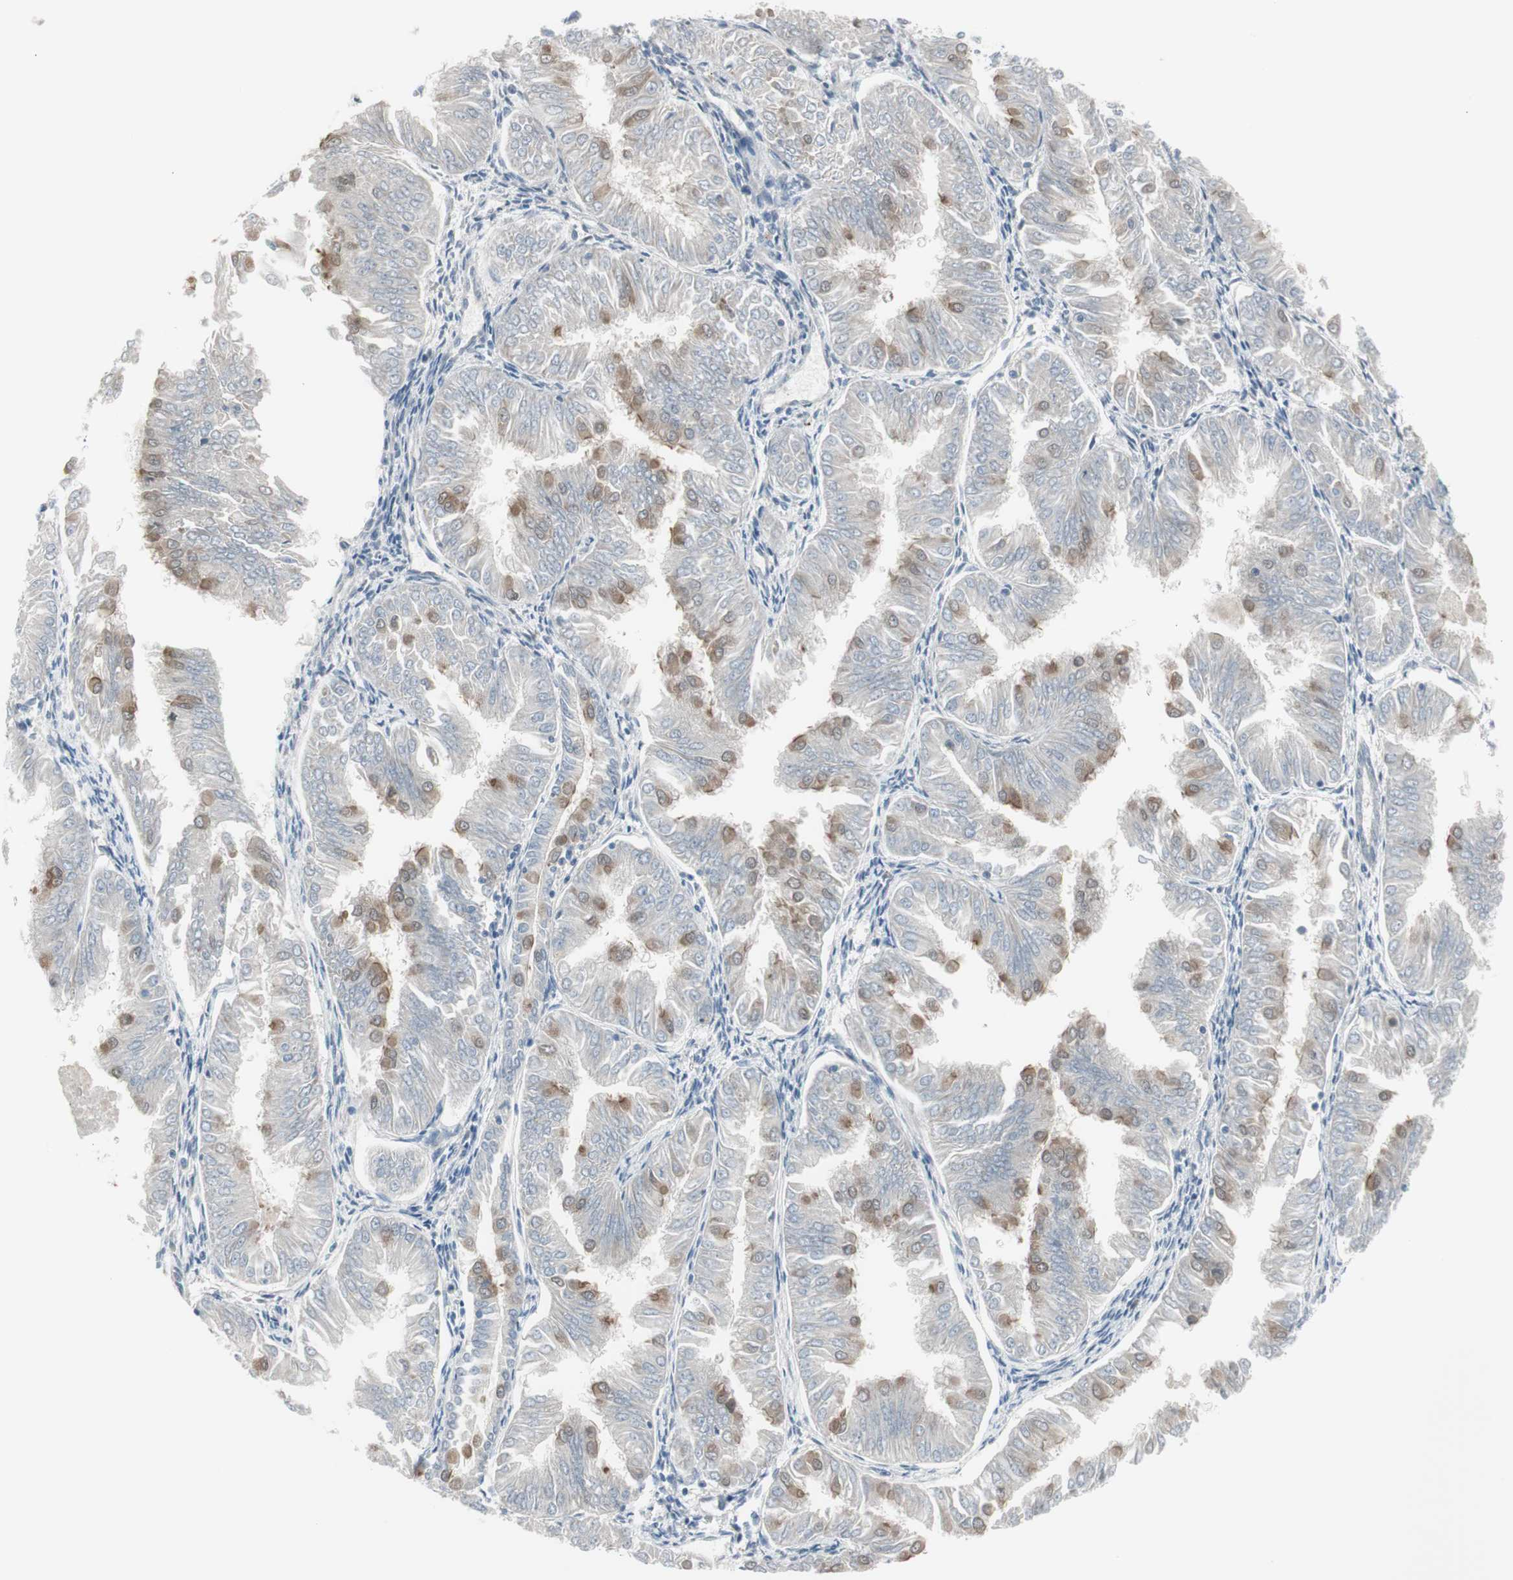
{"staining": {"intensity": "moderate", "quantity": "<25%", "location": "cytoplasmic/membranous"}, "tissue": "endometrial cancer", "cell_type": "Tumor cells", "image_type": "cancer", "snomed": [{"axis": "morphology", "description": "Adenocarcinoma, NOS"}, {"axis": "topography", "description": "Endometrium"}], "caption": "This histopathology image demonstrates immunohistochemistry staining of adenocarcinoma (endometrial), with low moderate cytoplasmic/membranous expression in approximately <25% of tumor cells.", "gene": "MAPRE3", "patient": {"sex": "female", "age": 53}}